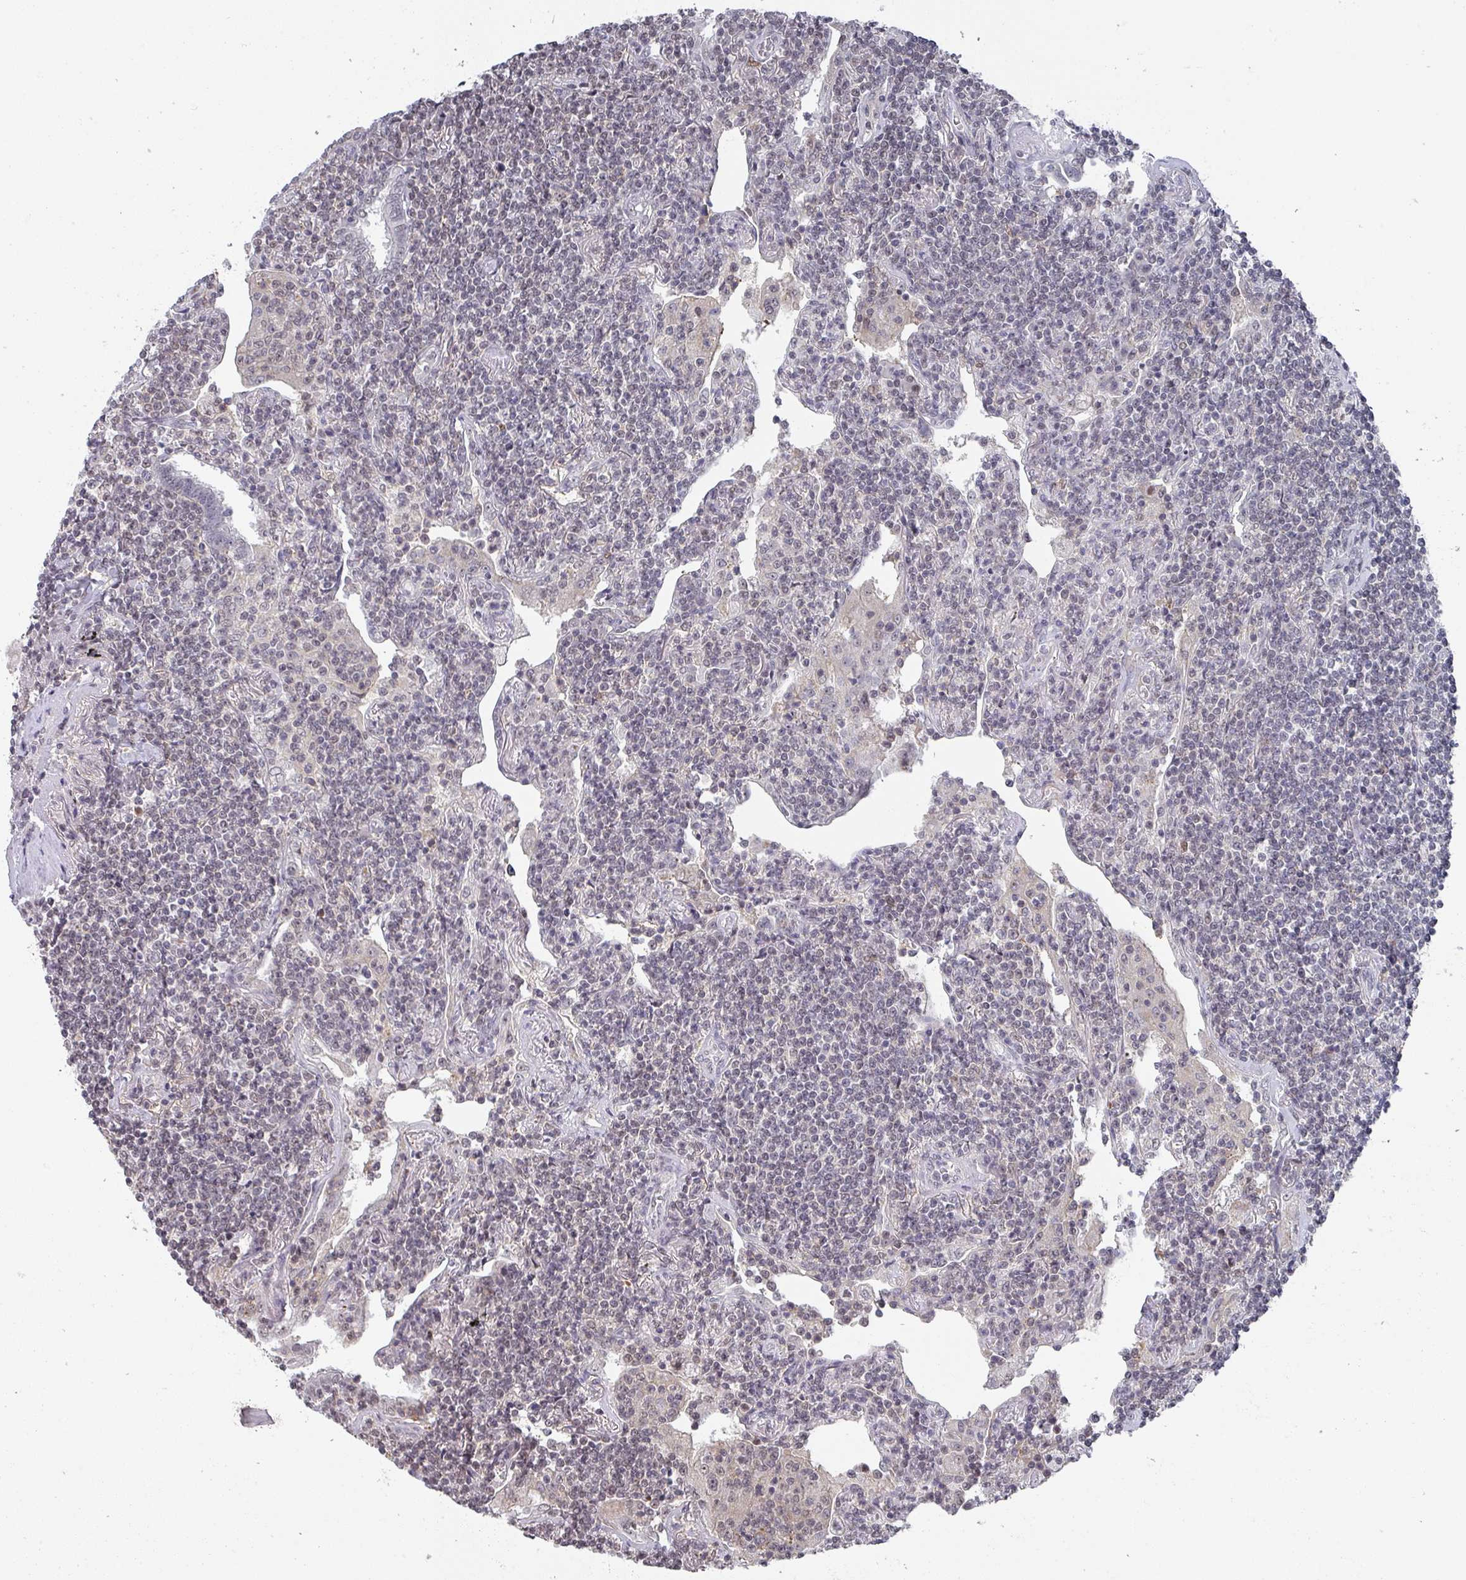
{"staining": {"intensity": "negative", "quantity": "none", "location": "none"}, "tissue": "lymphoma", "cell_type": "Tumor cells", "image_type": "cancer", "snomed": [{"axis": "morphology", "description": "Malignant lymphoma, non-Hodgkin's type, Low grade"}, {"axis": "topography", "description": "Lung"}], "caption": "An immunohistochemistry (IHC) micrograph of malignant lymphoma, non-Hodgkin's type (low-grade) is shown. There is no staining in tumor cells of malignant lymphoma, non-Hodgkin's type (low-grade). (Stains: DAB IHC with hematoxylin counter stain, Microscopy: brightfield microscopy at high magnification).", "gene": "ZNF654", "patient": {"sex": "female", "age": 71}}